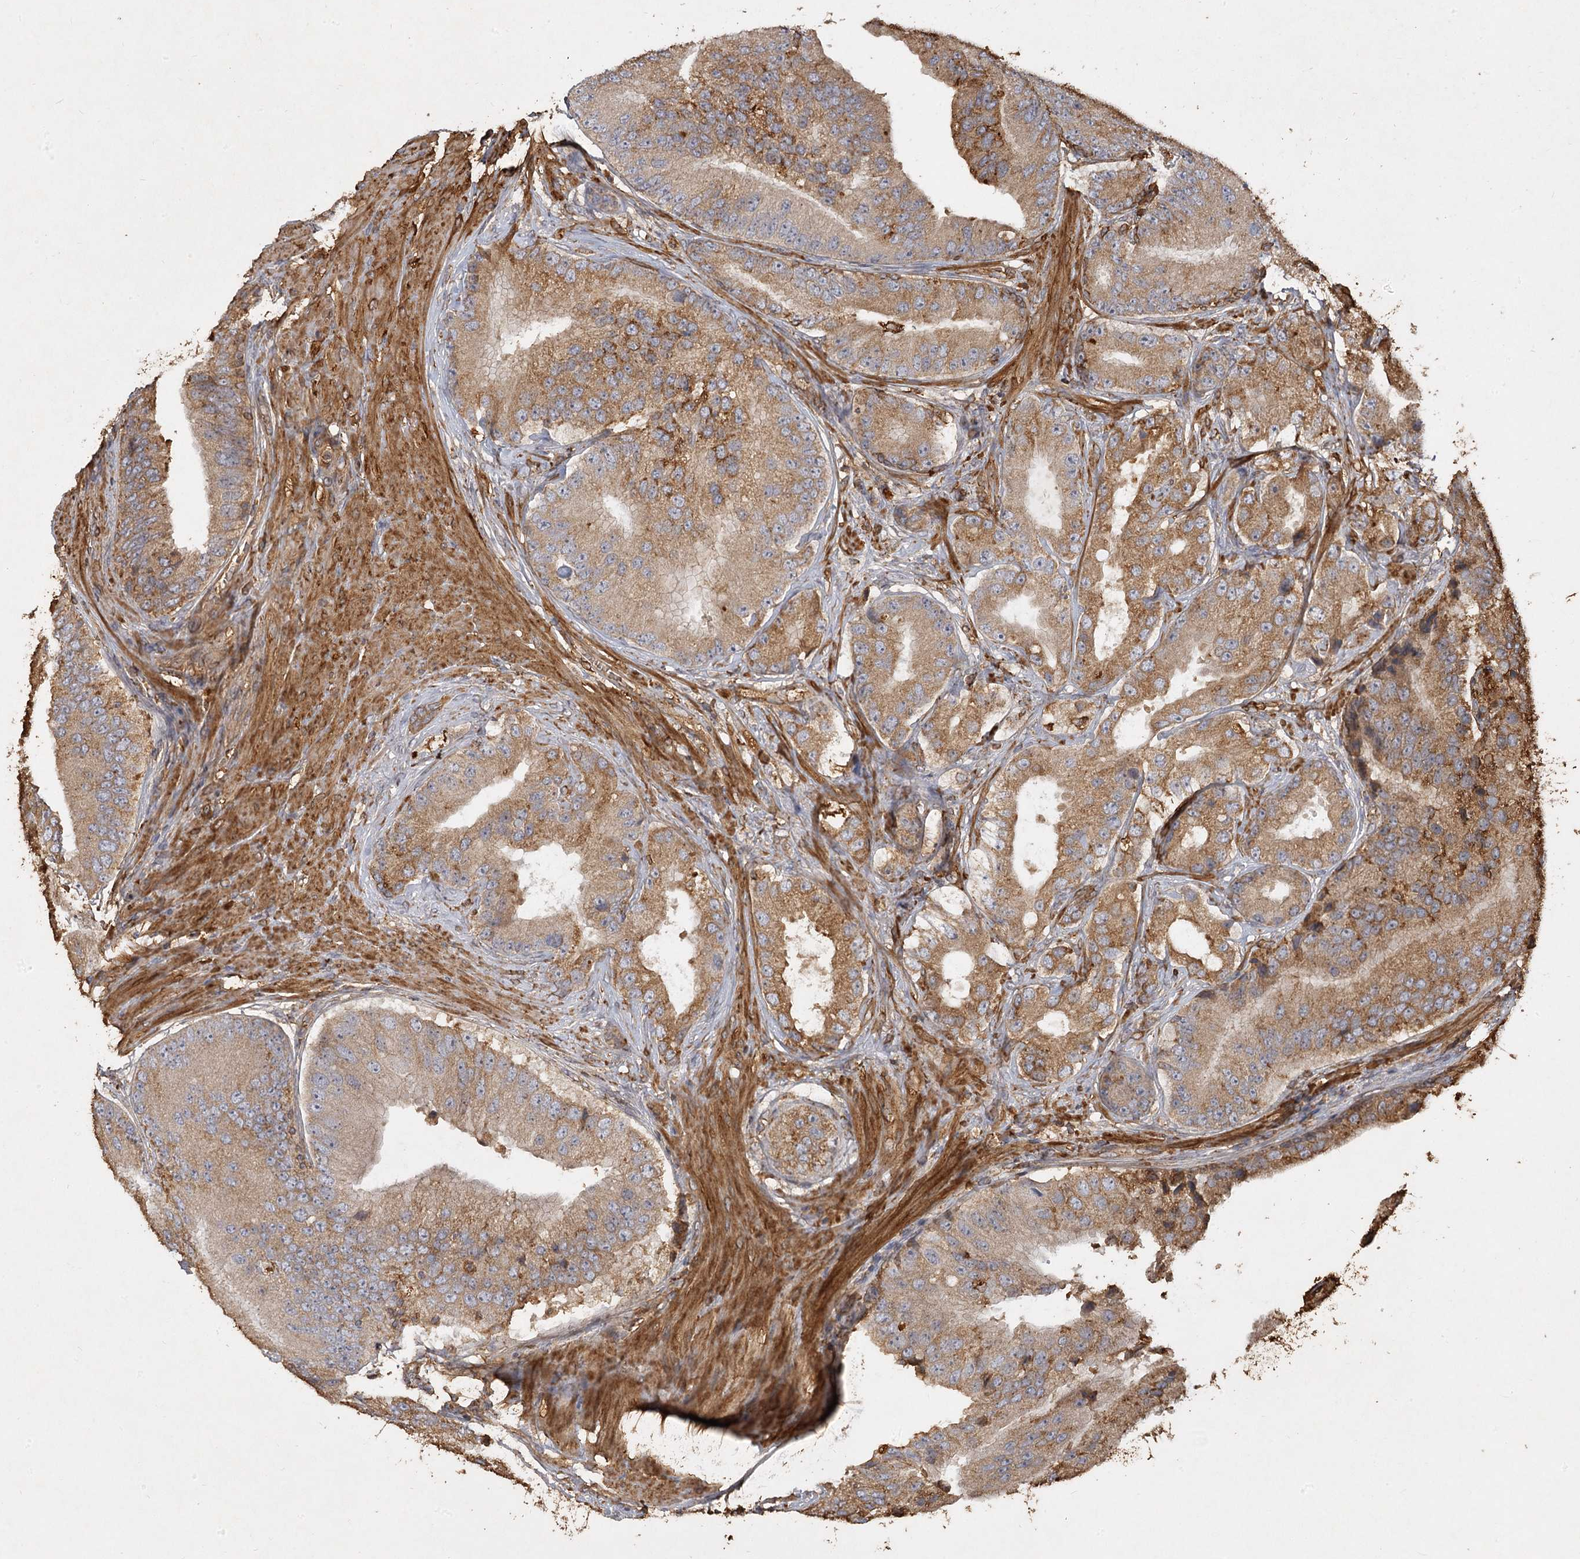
{"staining": {"intensity": "moderate", "quantity": ">75%", "location": "cytoplasmic/membranous"}, "tissue": "prostate cancer", "cell_type": "Tumor cells", "image_type": "cancer", "snomed": [{"axis": "morphology", "description": "Adenocarcinoma, High grade"}, {"axis": "topography", "description": "Prostate"}], "caption": "Immunohistochemistry histopathology image of neoplastic tissue: high-grade adenocarcinoma (prostate) stained using immunohistochemistry exhibits medium levels of moderate protein expression localized specifically in the cytoplasmic/membranous of tumor cells, appearing as a cytoplasmic/membranous brown color.", "gene": "PIK3C2A", "patient": {"sex": "male", "age": 70}}